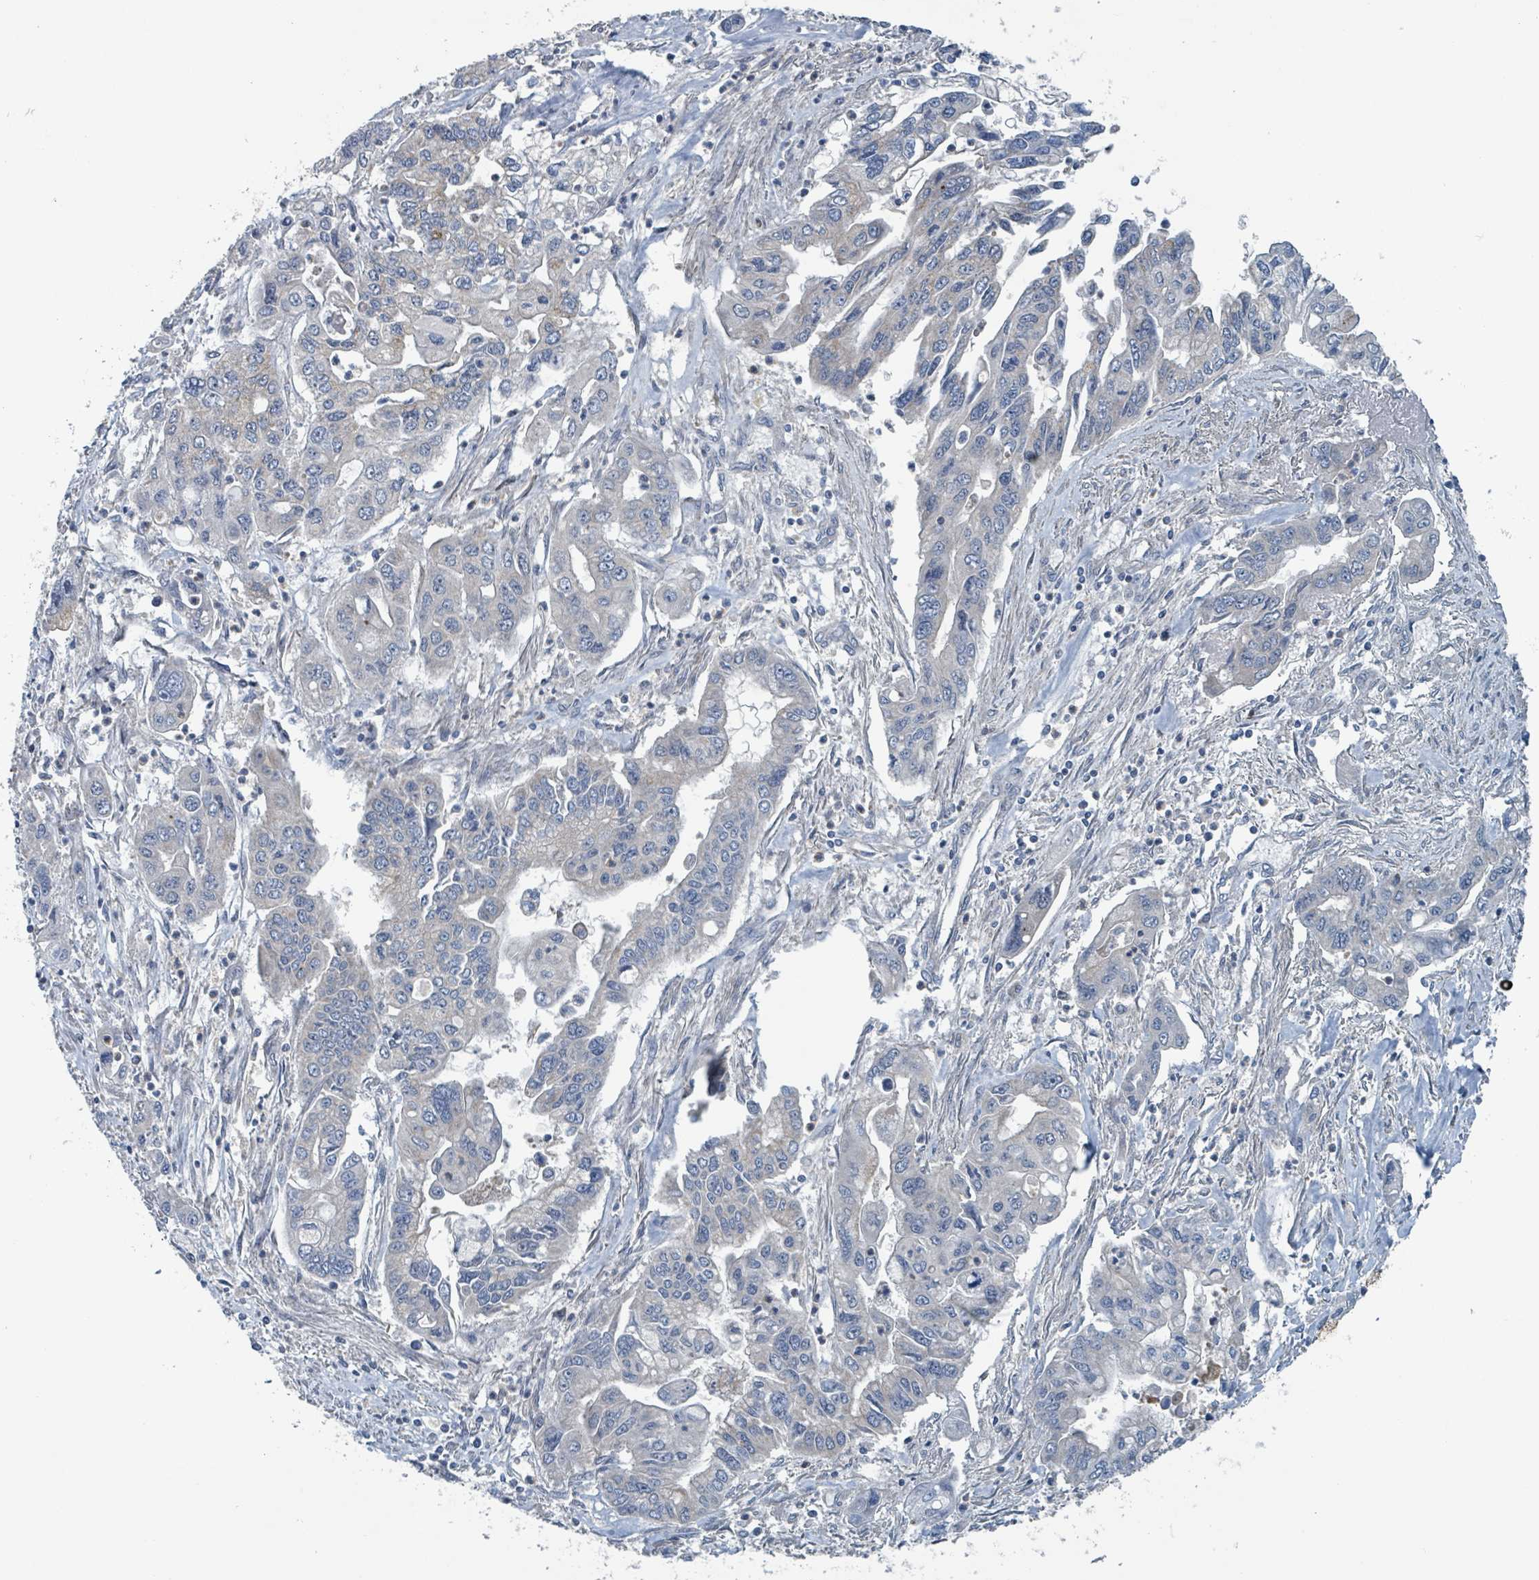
{"staining": {"intensity": "negative", "quantity": "none", "location": "none"}, "tissue": "pancreatic cancer", "cell_type": "Tumor cells", "image_type": "cancer", "snomed": [{"axis": "morphology", "description": "Adenocarcinoma, NOS"}, {"axis": "topography", "description": "Pancreas"}], "caption": "The image demonstrates no significant expression in tumor cells of pancreatic cancer (adenocarcinoma).", "gene": "ACBD4", "patient": {"sex": "male", "age": 62}}